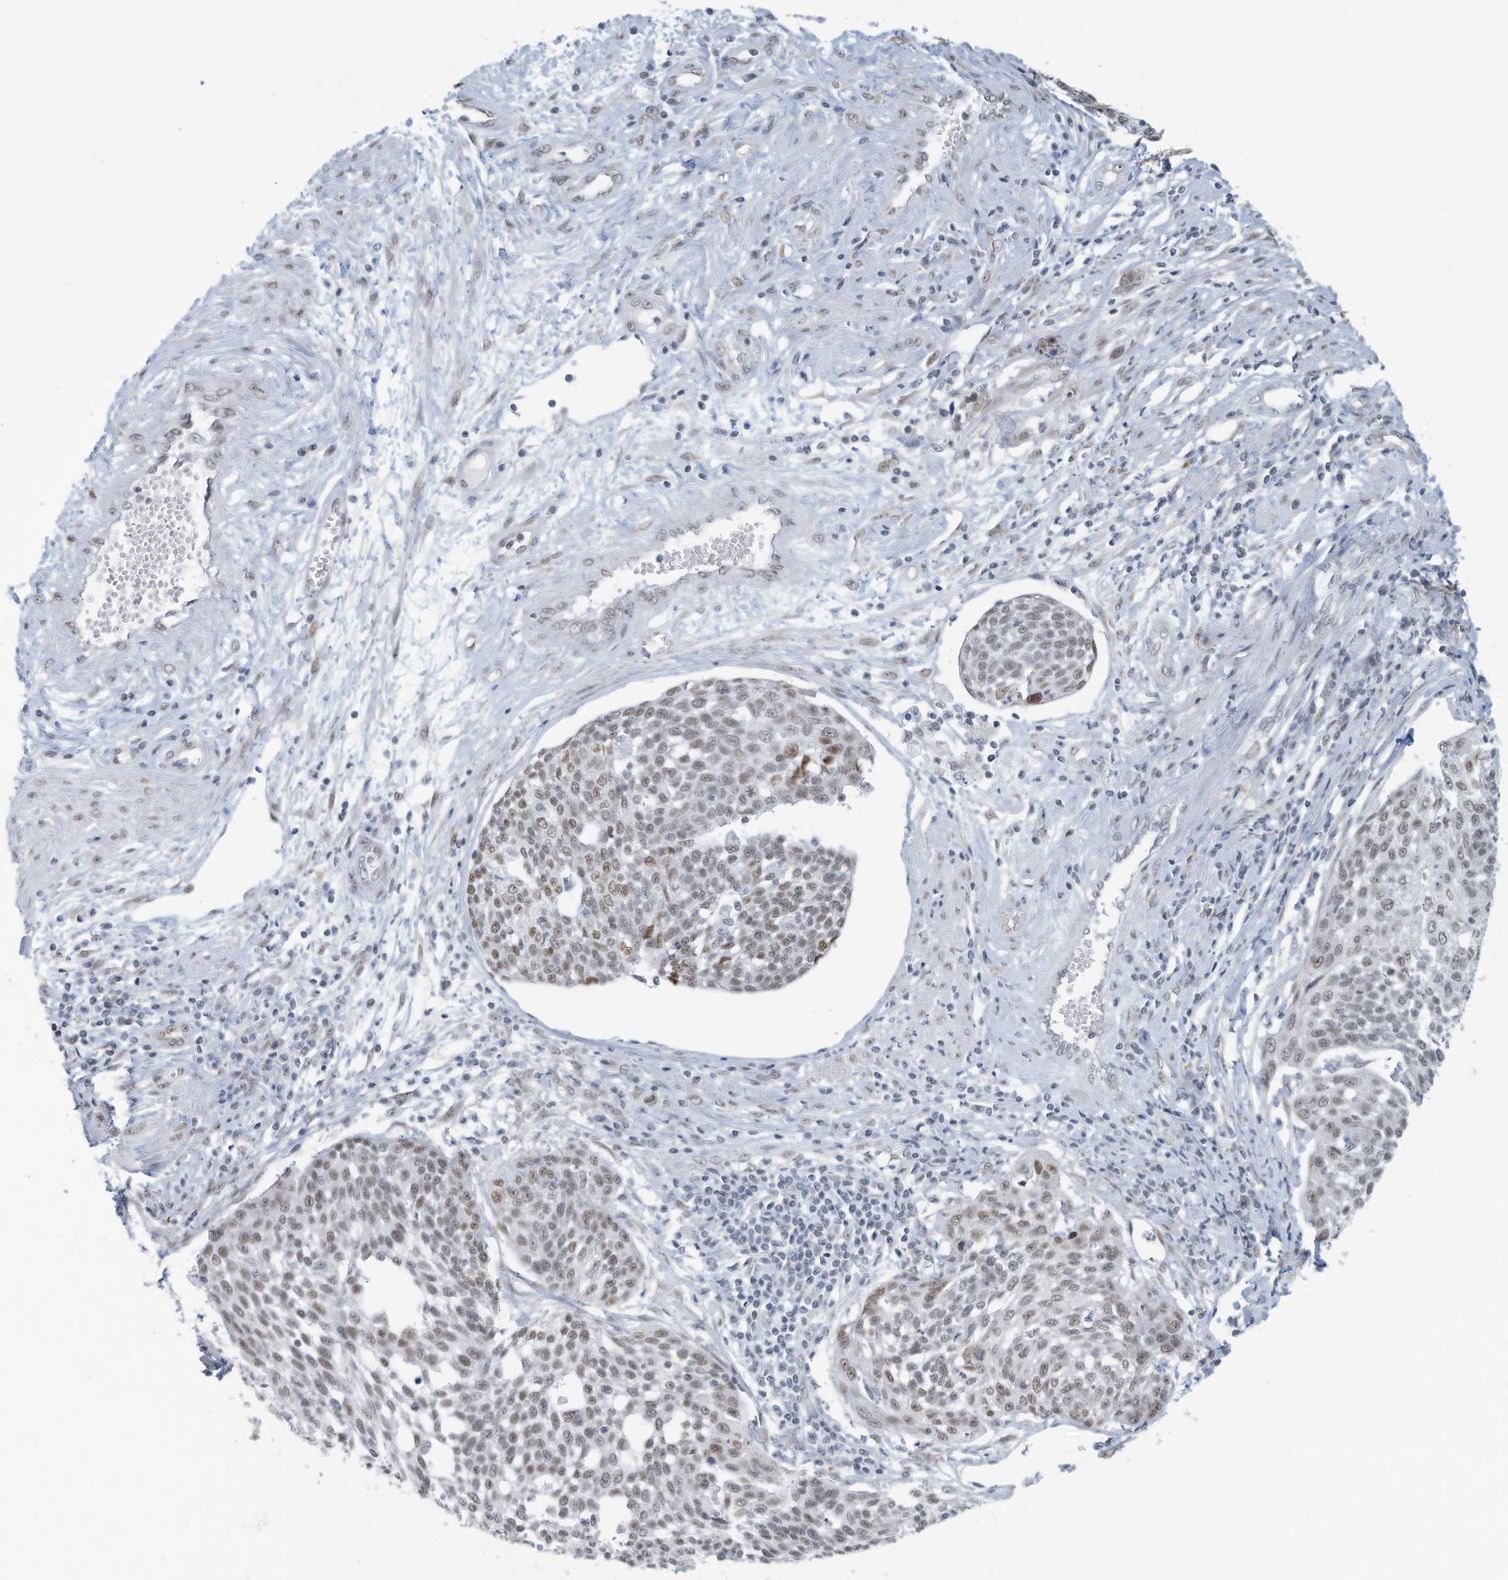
{"staining": {"intensity": "moderate", "quantity": ">75%", "location": "nuclear"}, "tissue": "cervical cancer", "cell_type": "Tumor cells", "image_type": "cancer", "snomed": [{"axis": "morphology", "description": "Squamous cell carcinoma, NOS"}, {"axis": "topography", "description": "Cervix"}], "caption": "Tumor cells show moderate nuclear expression in approximately >75% of cells in cervical cancer. (brown staining indicates protein expression, while blue staining denotes nuclei).", "gene": "SARNP", "patient": {"sex": "female", "age": 34}}